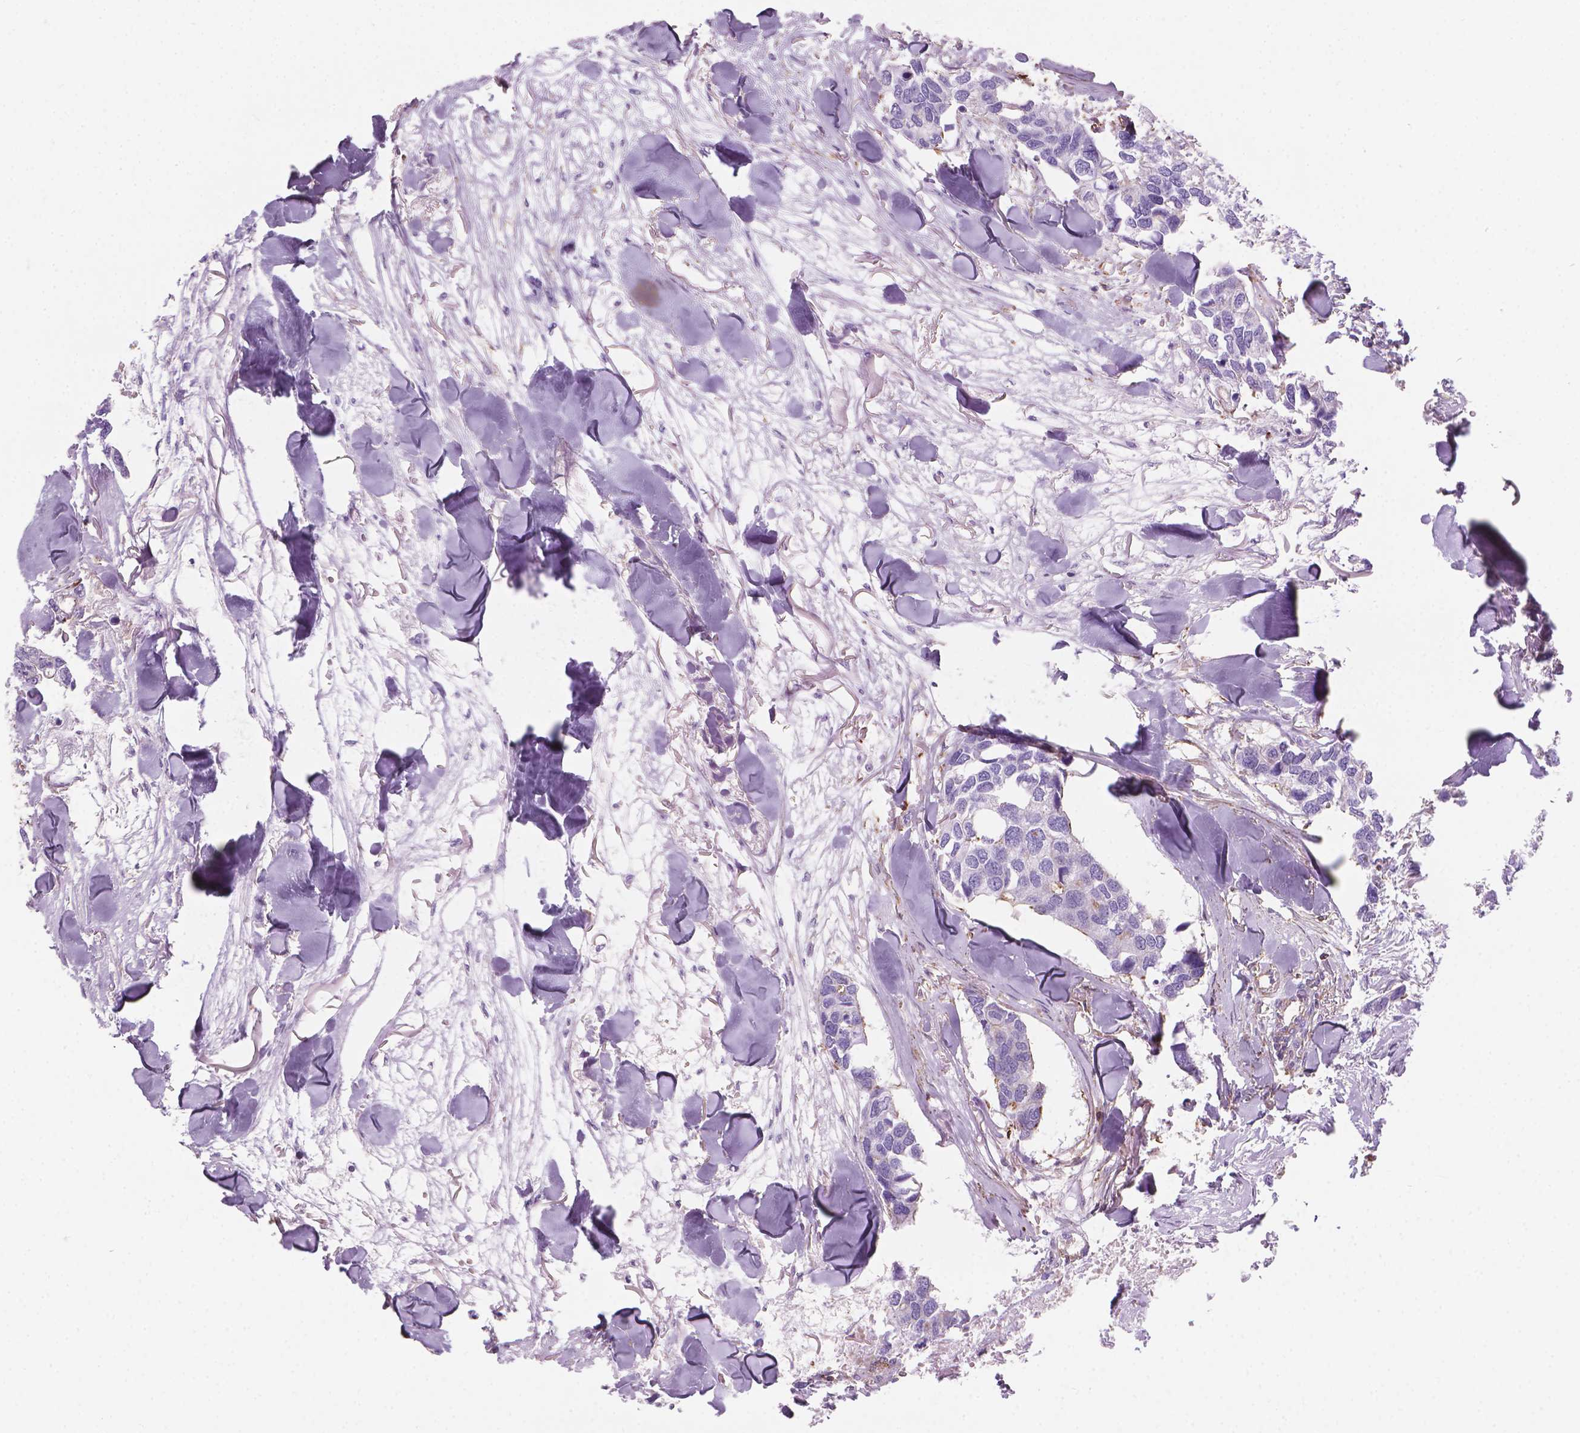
{"staining": {"intensity": "negative", "quantity": "none", "location": "none"}, "tissue": "breast cancer", "cell_type": "Tumor cells", "image_type": "cancer", "snomed": [{"axis": "morphology", "description": "Duct carcinoma"}, {"axis": "topography", "description": "Breast"}], "caption": "This is a histopathology image of immunohistochemistry (IHC) staining of intraductal carcinoma (breast), which shows no expression in tumor cells. (DAB IHC with hematoxylin counter stain).", "gene": "PATJ", "patient": {"sex": "female", "age": 83}}